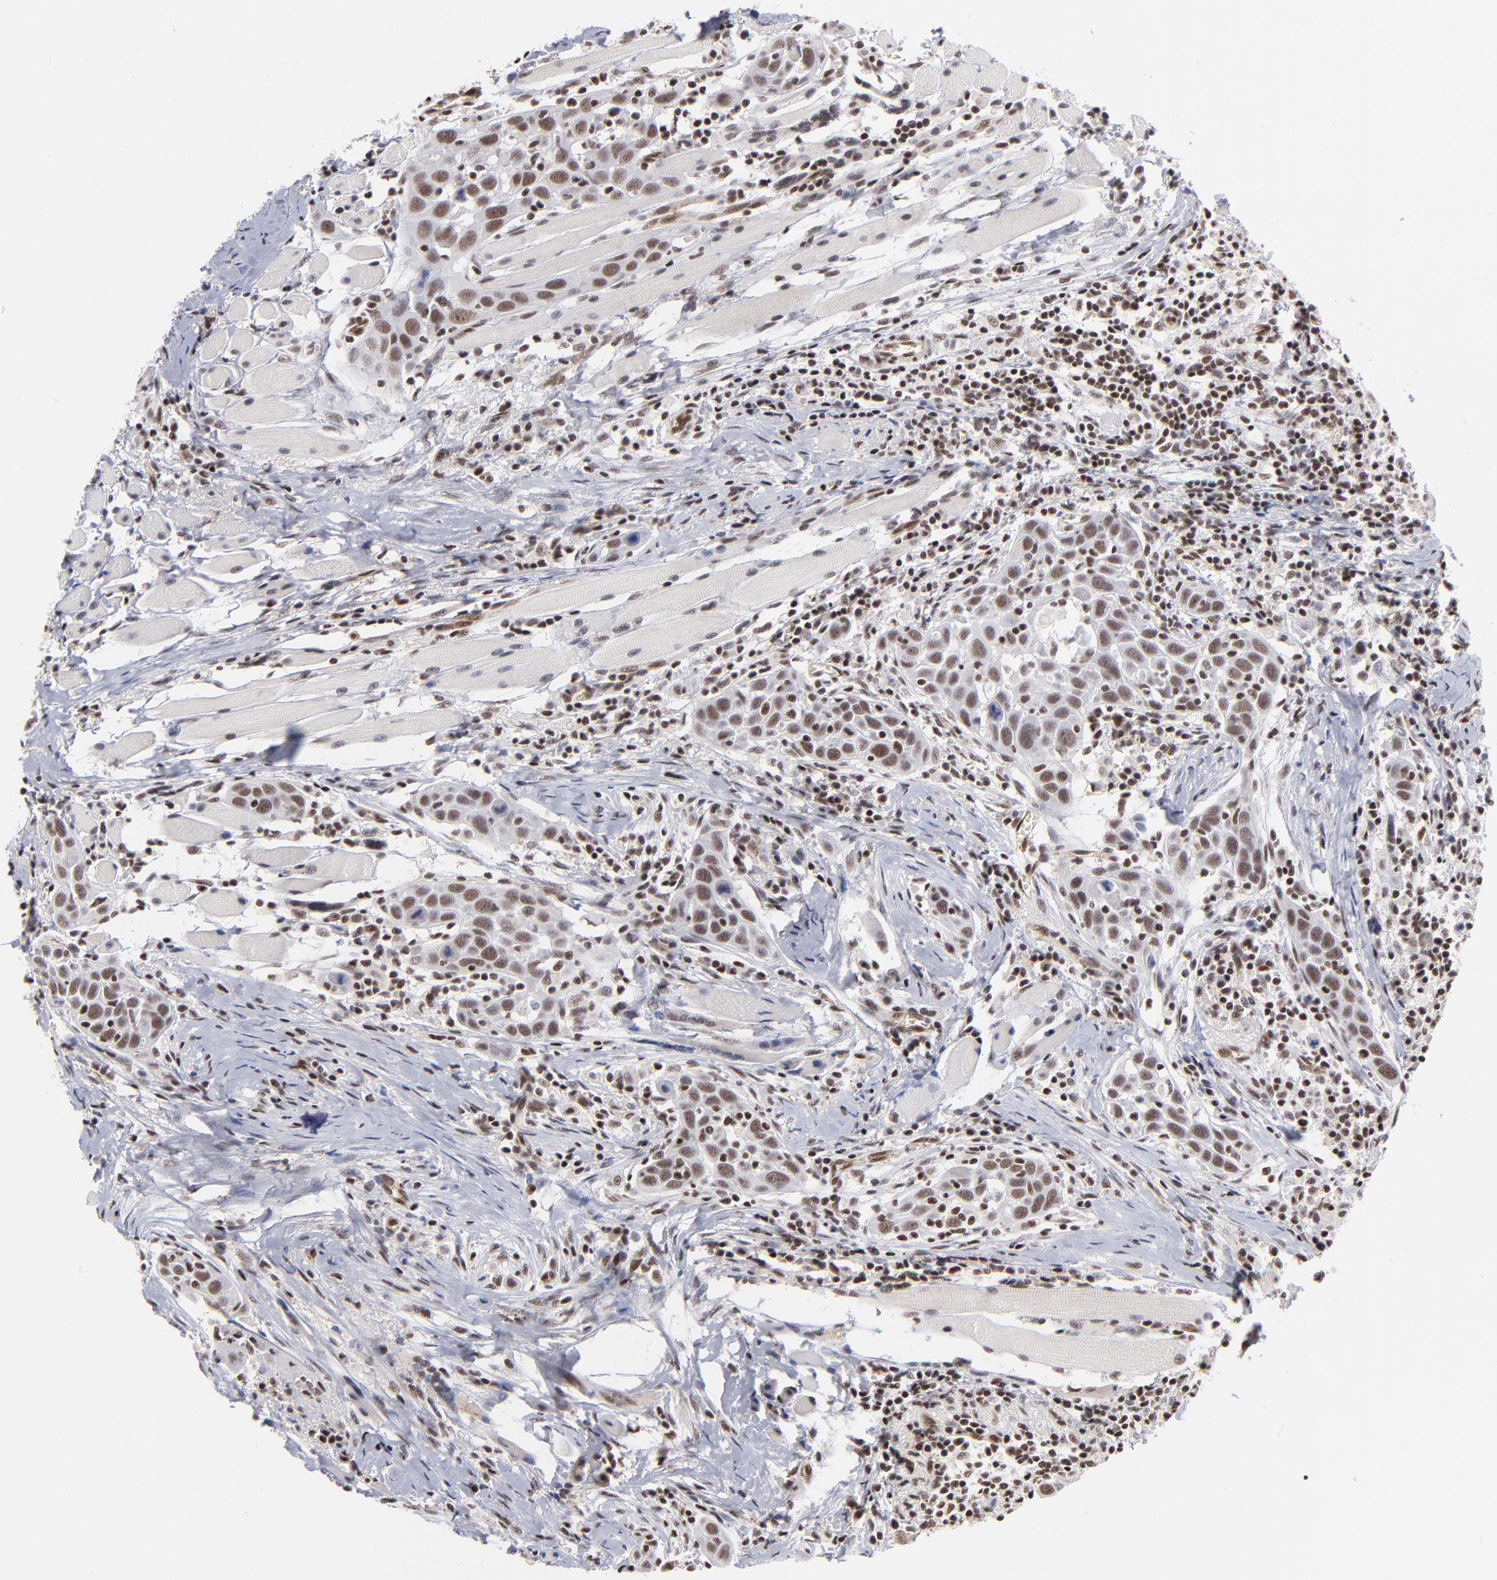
{"staining": {"intensity": "moderate", "quantity": ">75%", "location": "nuclear"}, "tissue": "head and neck cancer", "cell_type": "Tumor cells", "image_type": "cancer", "snomed": [{"axis": "morphology", "description": "Squamous cell carcinoma, NOS"}, {"axis": "topography", "description": "Oral tissue"}, {"axis": "topography", "description": "Head-Neck"}], "caption": "A brown stain labels moderate nuclear staining of a protein in human head and neck cancer (squamous cell carcinoma) tumor cells. (Brightfield microscopy of DAB IHC at high magnification).", "gene": "GABPA", "patient": {"sex": "female", "age": 50}}